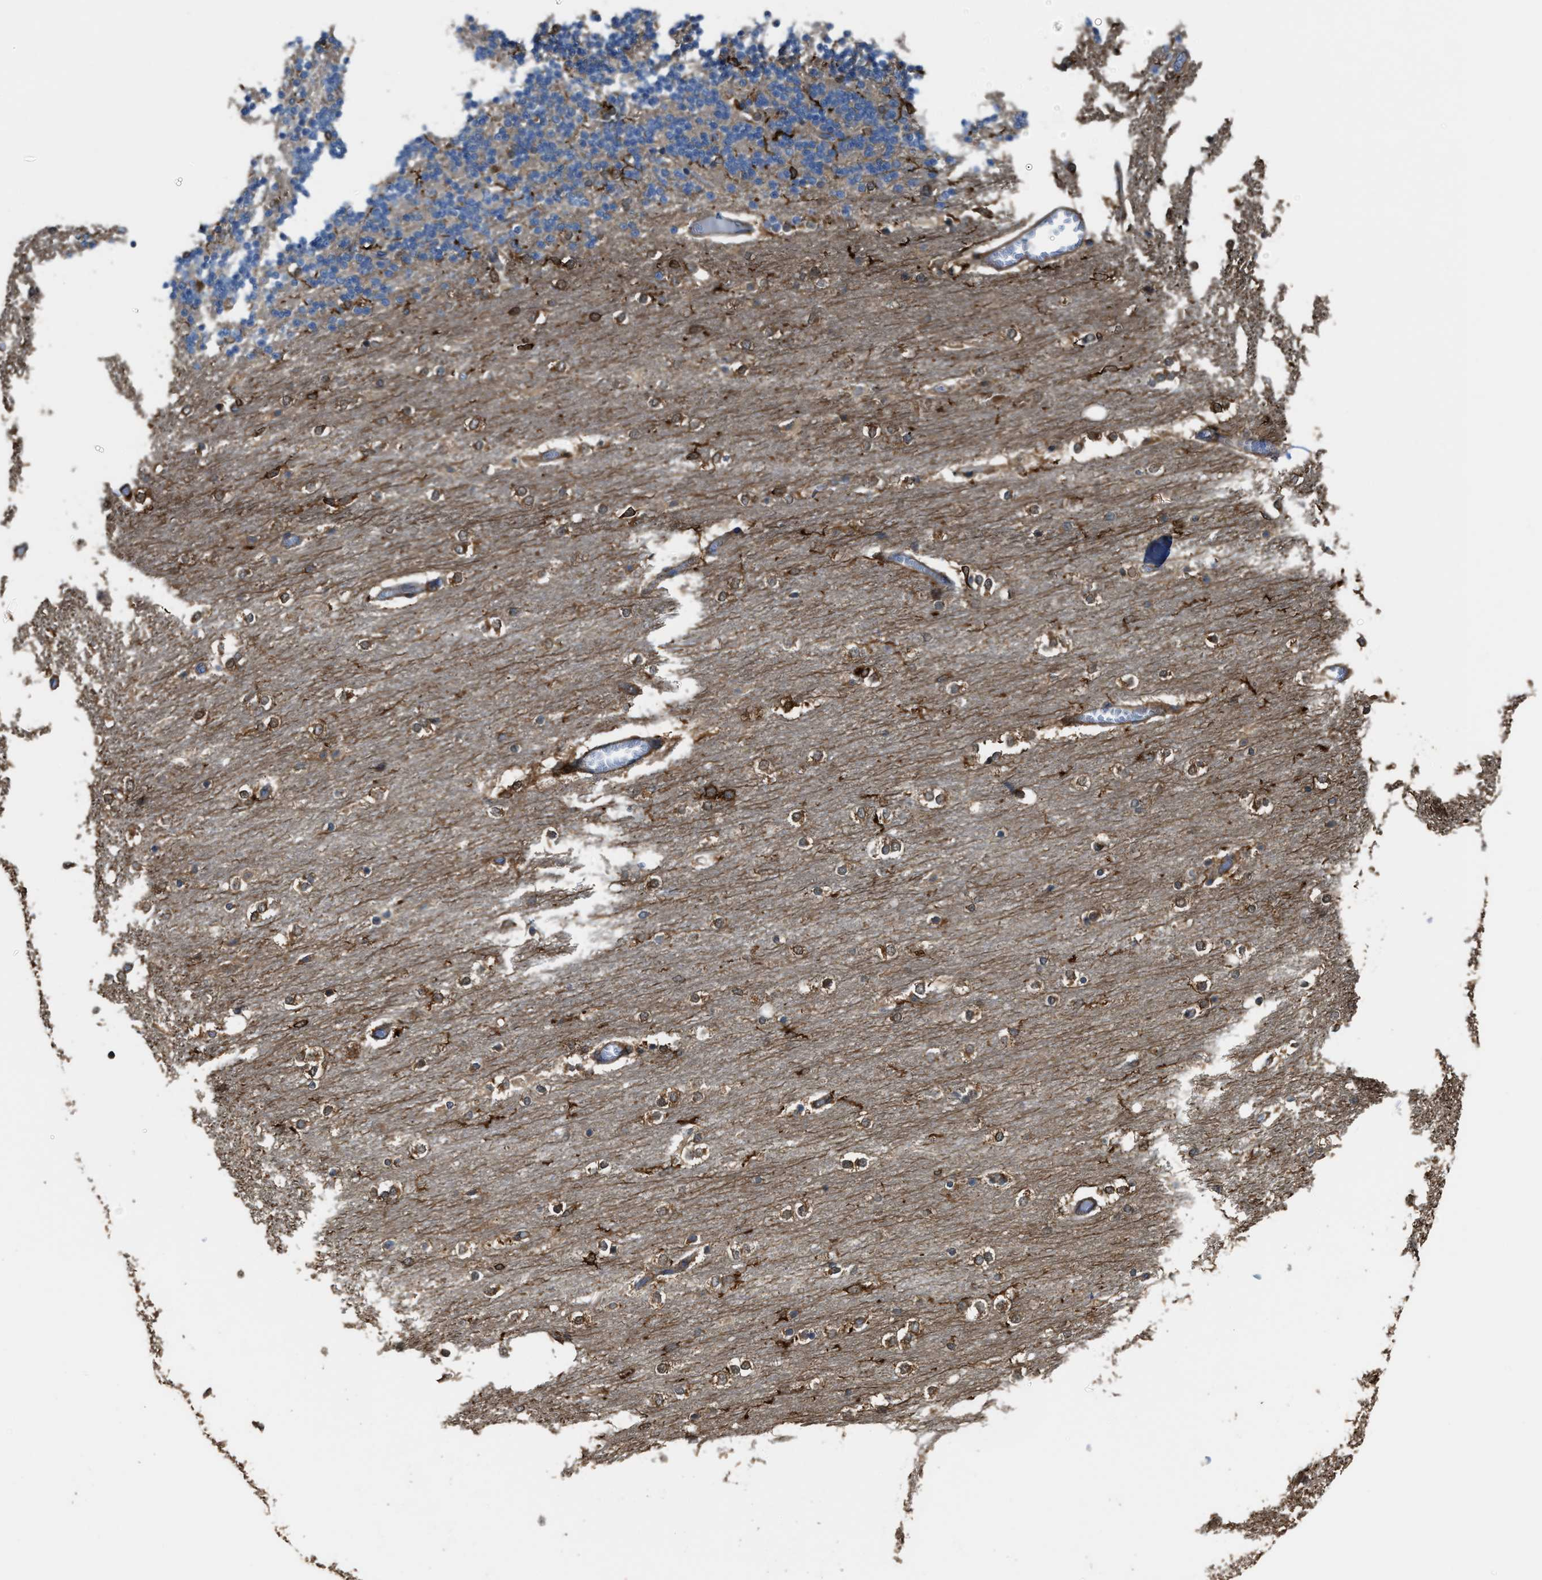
{"staining": {"intensity": "weak", "quantity": "25%-75%", "location": "cytoplasmic/membranous"}, "tissue": "cerebellum", "cell_type": "Cells in granular layer", "image_type": "normal", "snomed": [{"axis": "morphology", "description": "Normal tissue, NOS"}, {"axis": "topography", "description": "Cerebellum"}], "caption": "Brown immunohistochemical staining in unremarkable cerebellum exhibits weak cytoplasmic/membranous positivity in about 25%-75% of cells in granular layer.", "gene": "ATIC", "patient": {"sex": "female", "age": 54}}